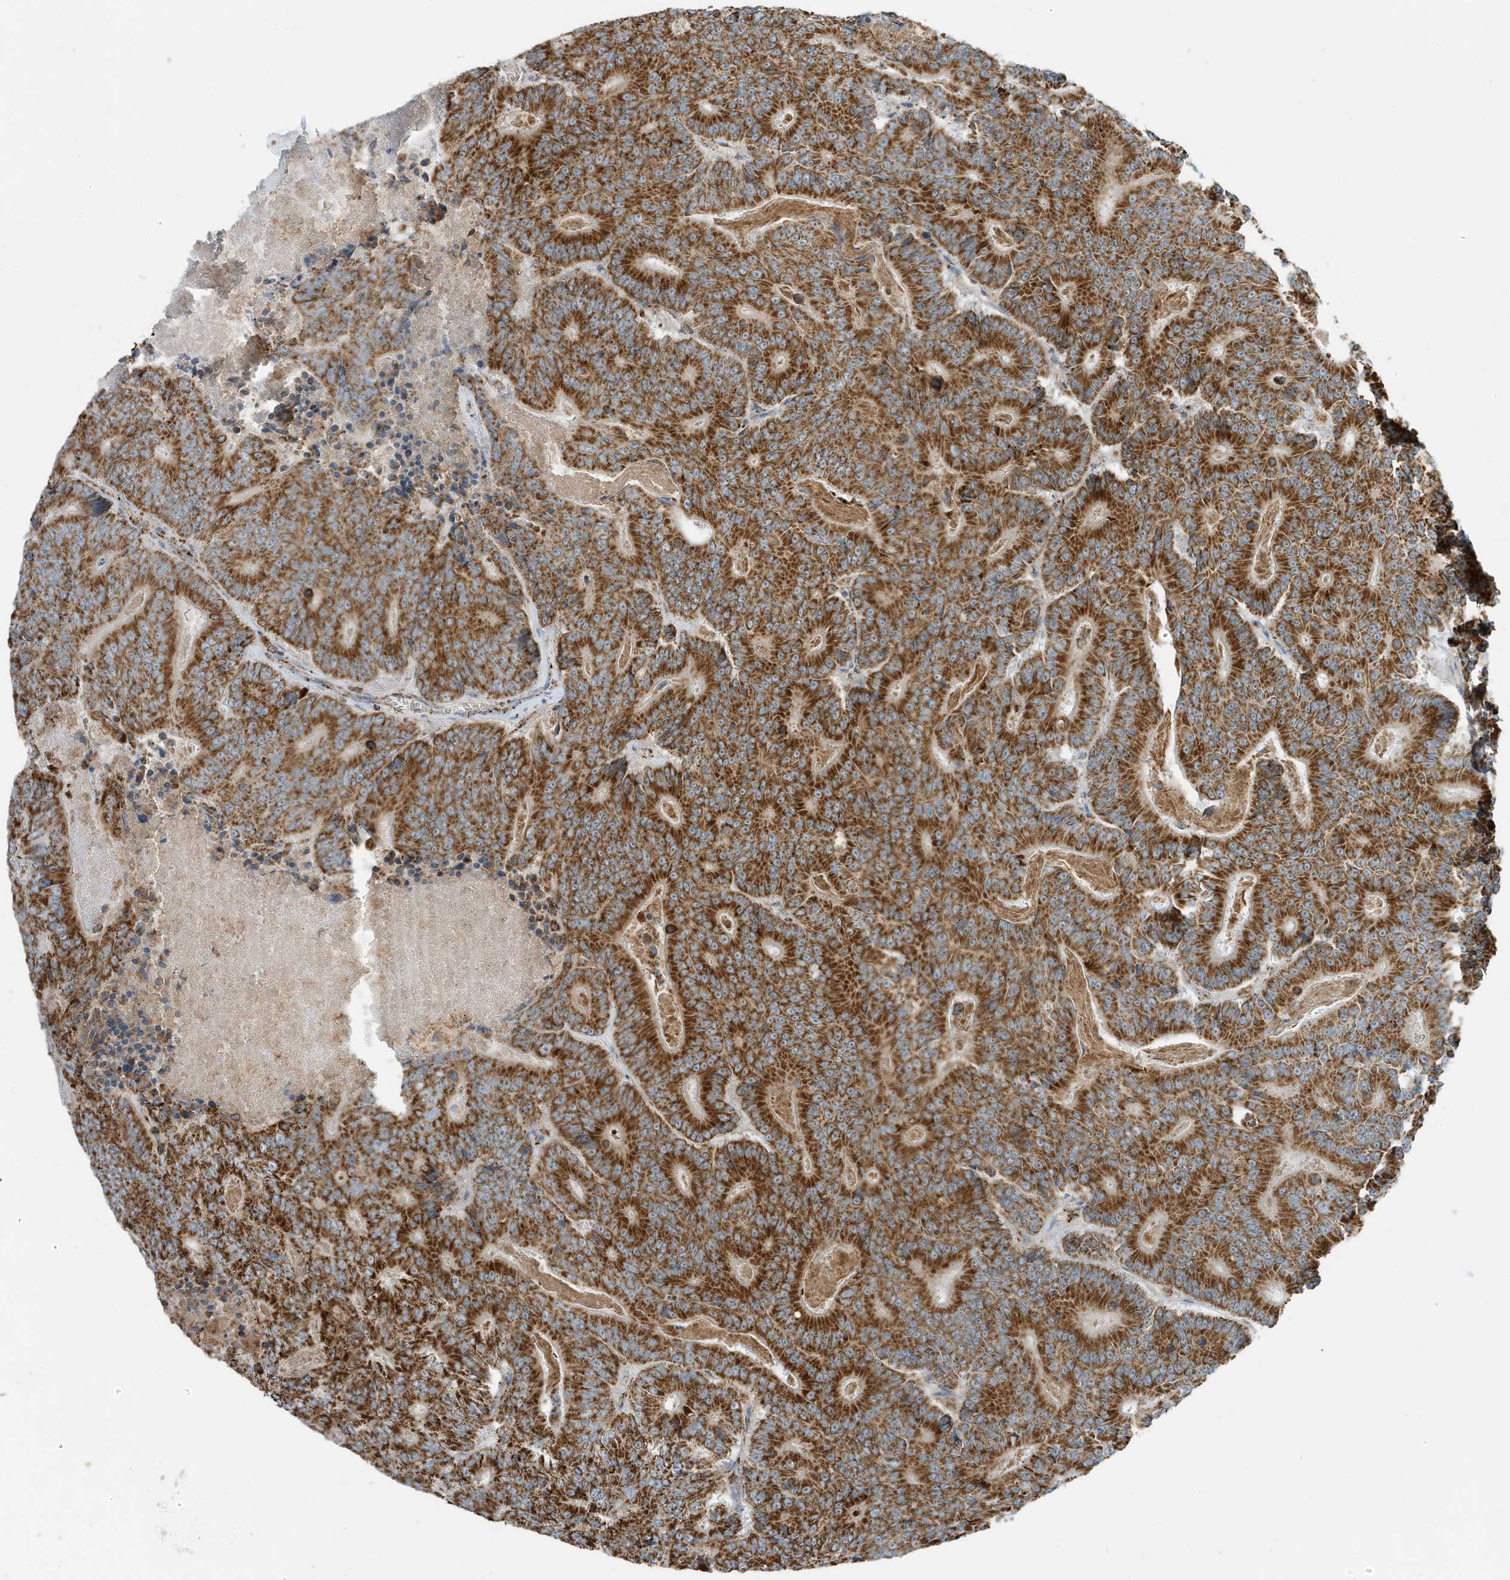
{"staining": {"intensity": "strong", "quantity": ">75%", "location": "cytoplasmic/membranous"}, "tissue": "colorectal cancer", "cell_type": "Tumor cells", "image_type": "cancer", "snomed": [{"axis": "morphology", "description": "Adenocarcinoma, NOS"}, {"axis": "topography", "description": "Colon"}], "caption": "A brown stain highlights strong cytoplasmic/membranous staining of a protein in colorectal adenocarcinoma tumor cells.", "gene": "ATP5ME", "patient": {"sex": "male", "age": 83}}